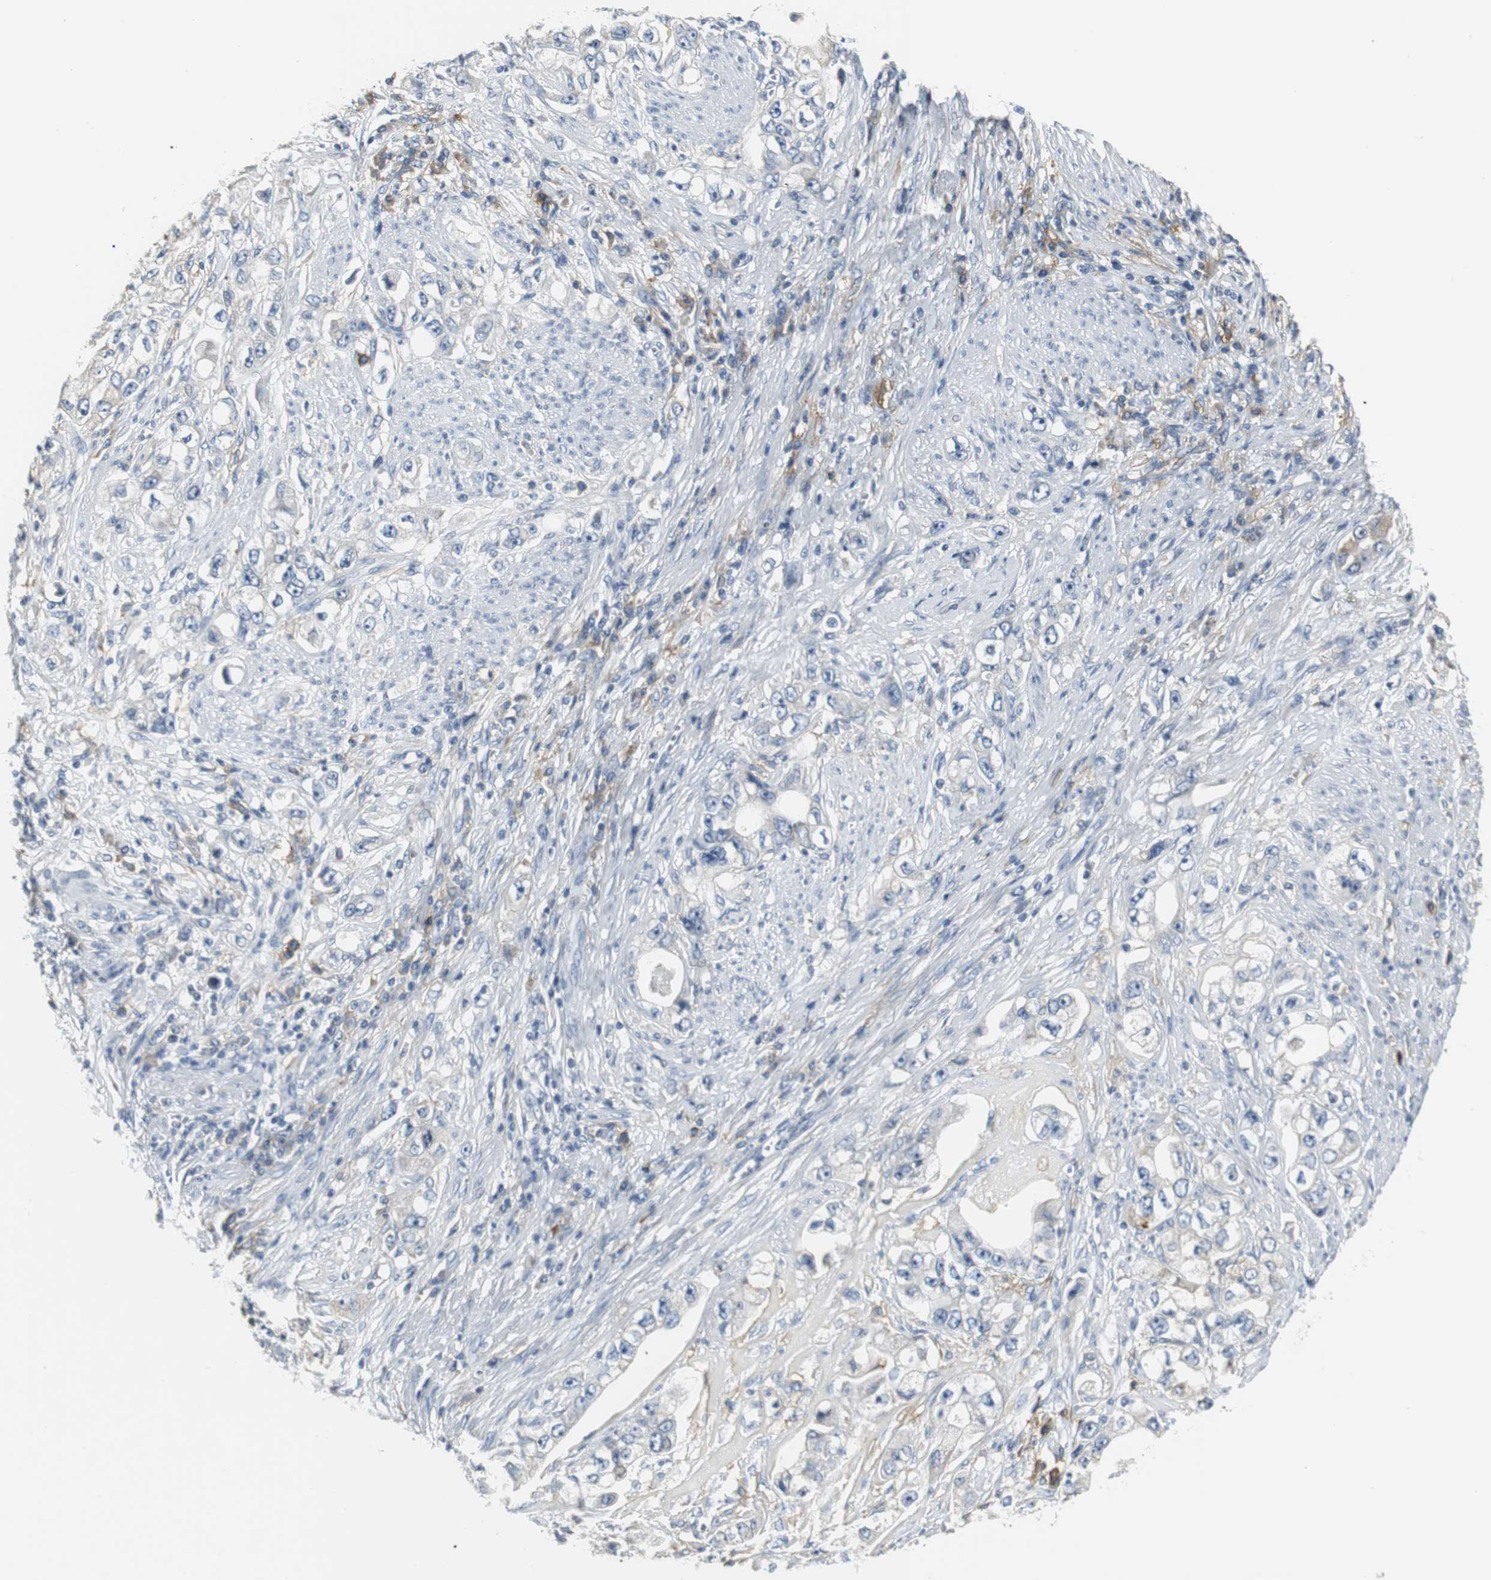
{"staining": {"intensity": "negative", "quantity": "none", "location": "none"}, "tissue": "stomach cancer", "cell_type": "Tumor cells", "image_type": "cancer", "snomed": [{"axis": "morphology", "description": "Adenocarcinoma, NOS"}, {"axis": "topography", "description": "Stomach, lower"}], "caption": "Immunohistochemistry (IHC) image of adenocarcinoma (stomach) stained for a protein (brown), which shows no expression in tumor cells.", "gene": "SLC2A5", "patient": {"sex": "female", "age": 93}}